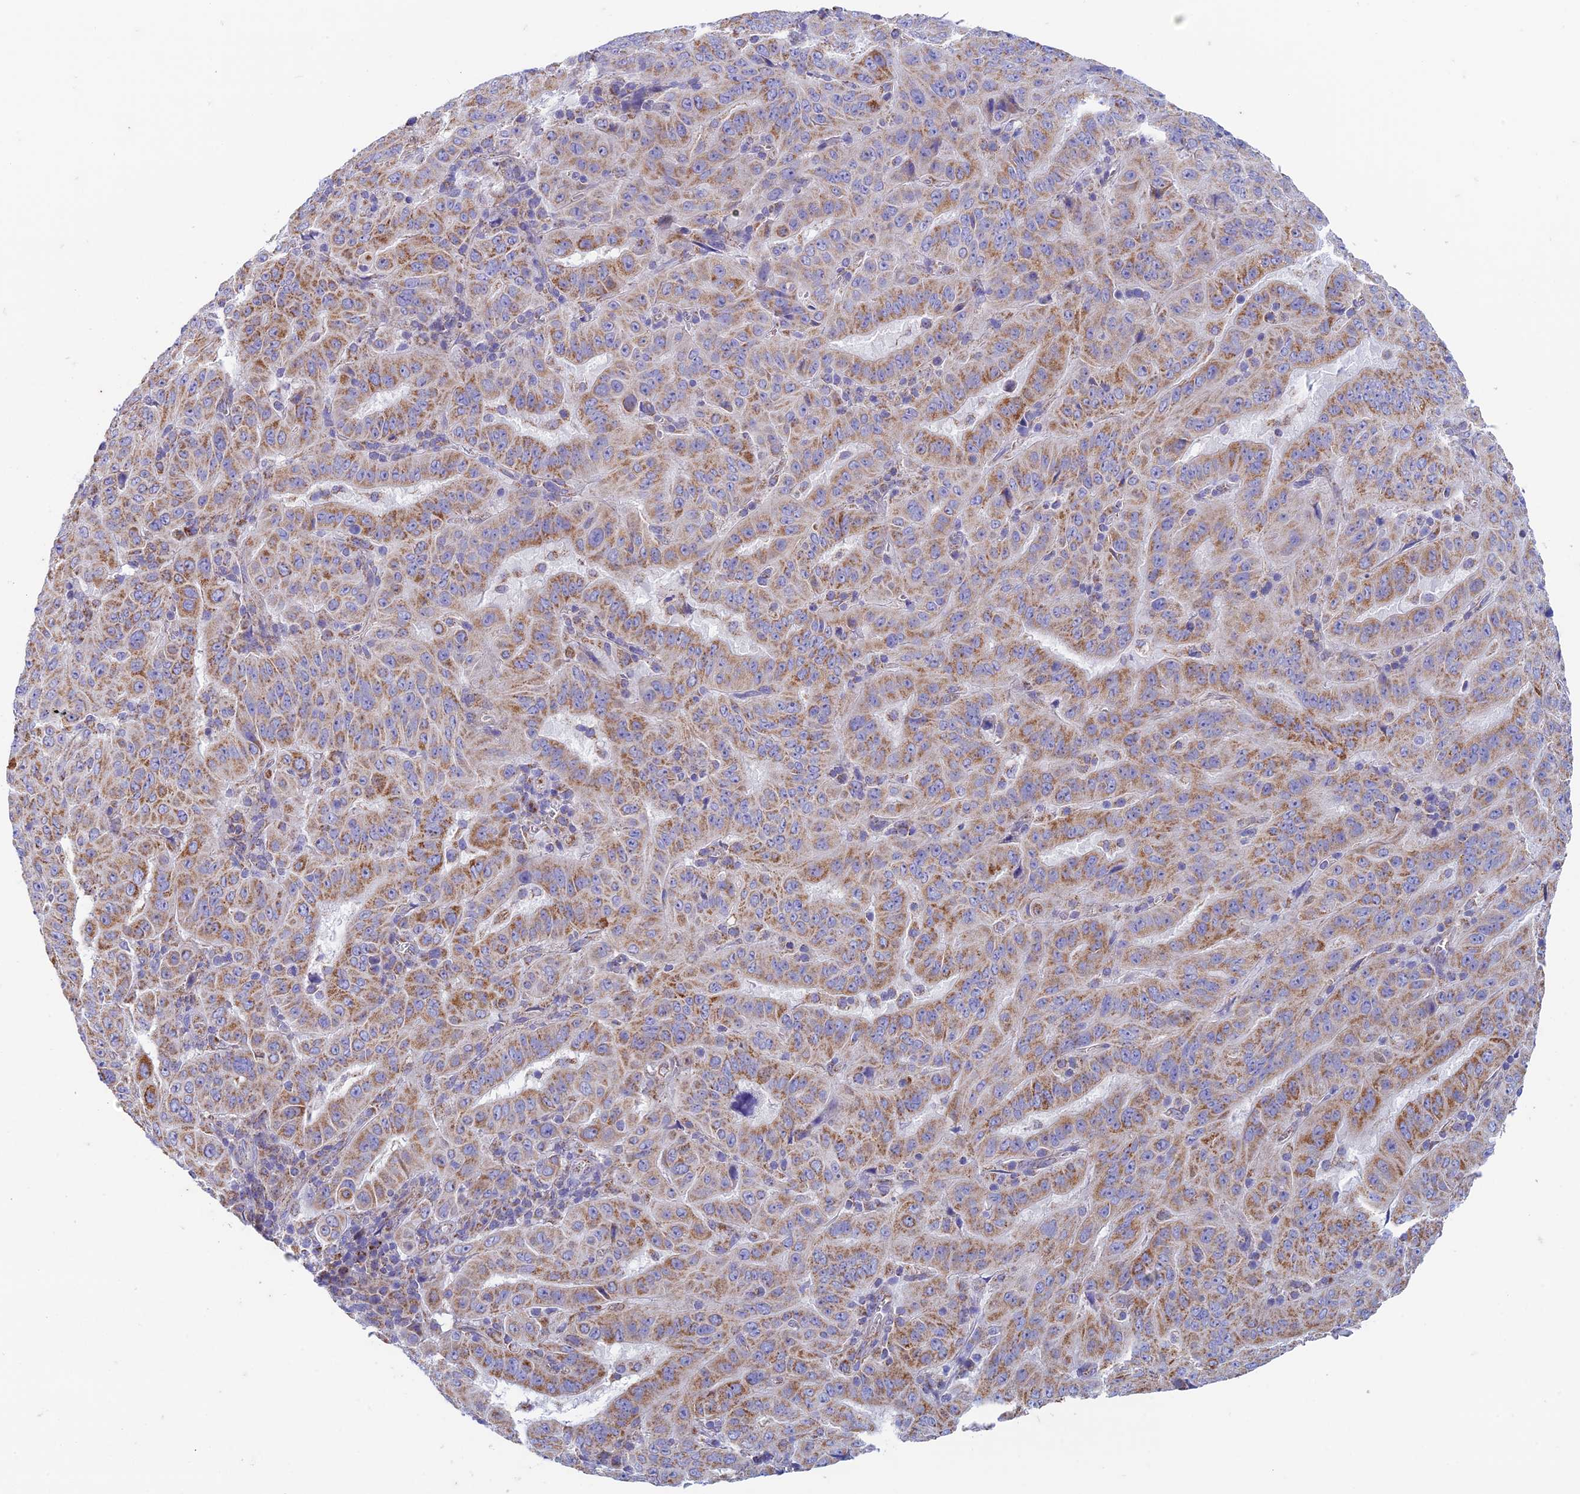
{"staining": {"intensity": "moderate", "quantity": ">75%", "location": "cytoplasmic/membranous"}, "tissue": "pancreatic cancer", "cell_type": "Tumor cells", "image_type": "cancer", "snomed": [{"axis": "morphology", "description": "Adenocarcinoma, NOS"}, {"axis": "topography", "description": "Pancreas"}], "caption": "Immunohistochemistry (DAB (3,3'-diaminobenzidine)) staining of human pancreatic adenocarcinoma displays moderate cytoplasmic/membranous protein expression in about >75% of tumor cells. The staining was performed using DAB (3,3'-diaminobenzidine) to visualize the protein expression in brown, while the nuclei were stained in blue with hematoxylin (Magnification: 20x).", "gene": "ZNF181", "patient": {"sex": "male", "age": 63}}